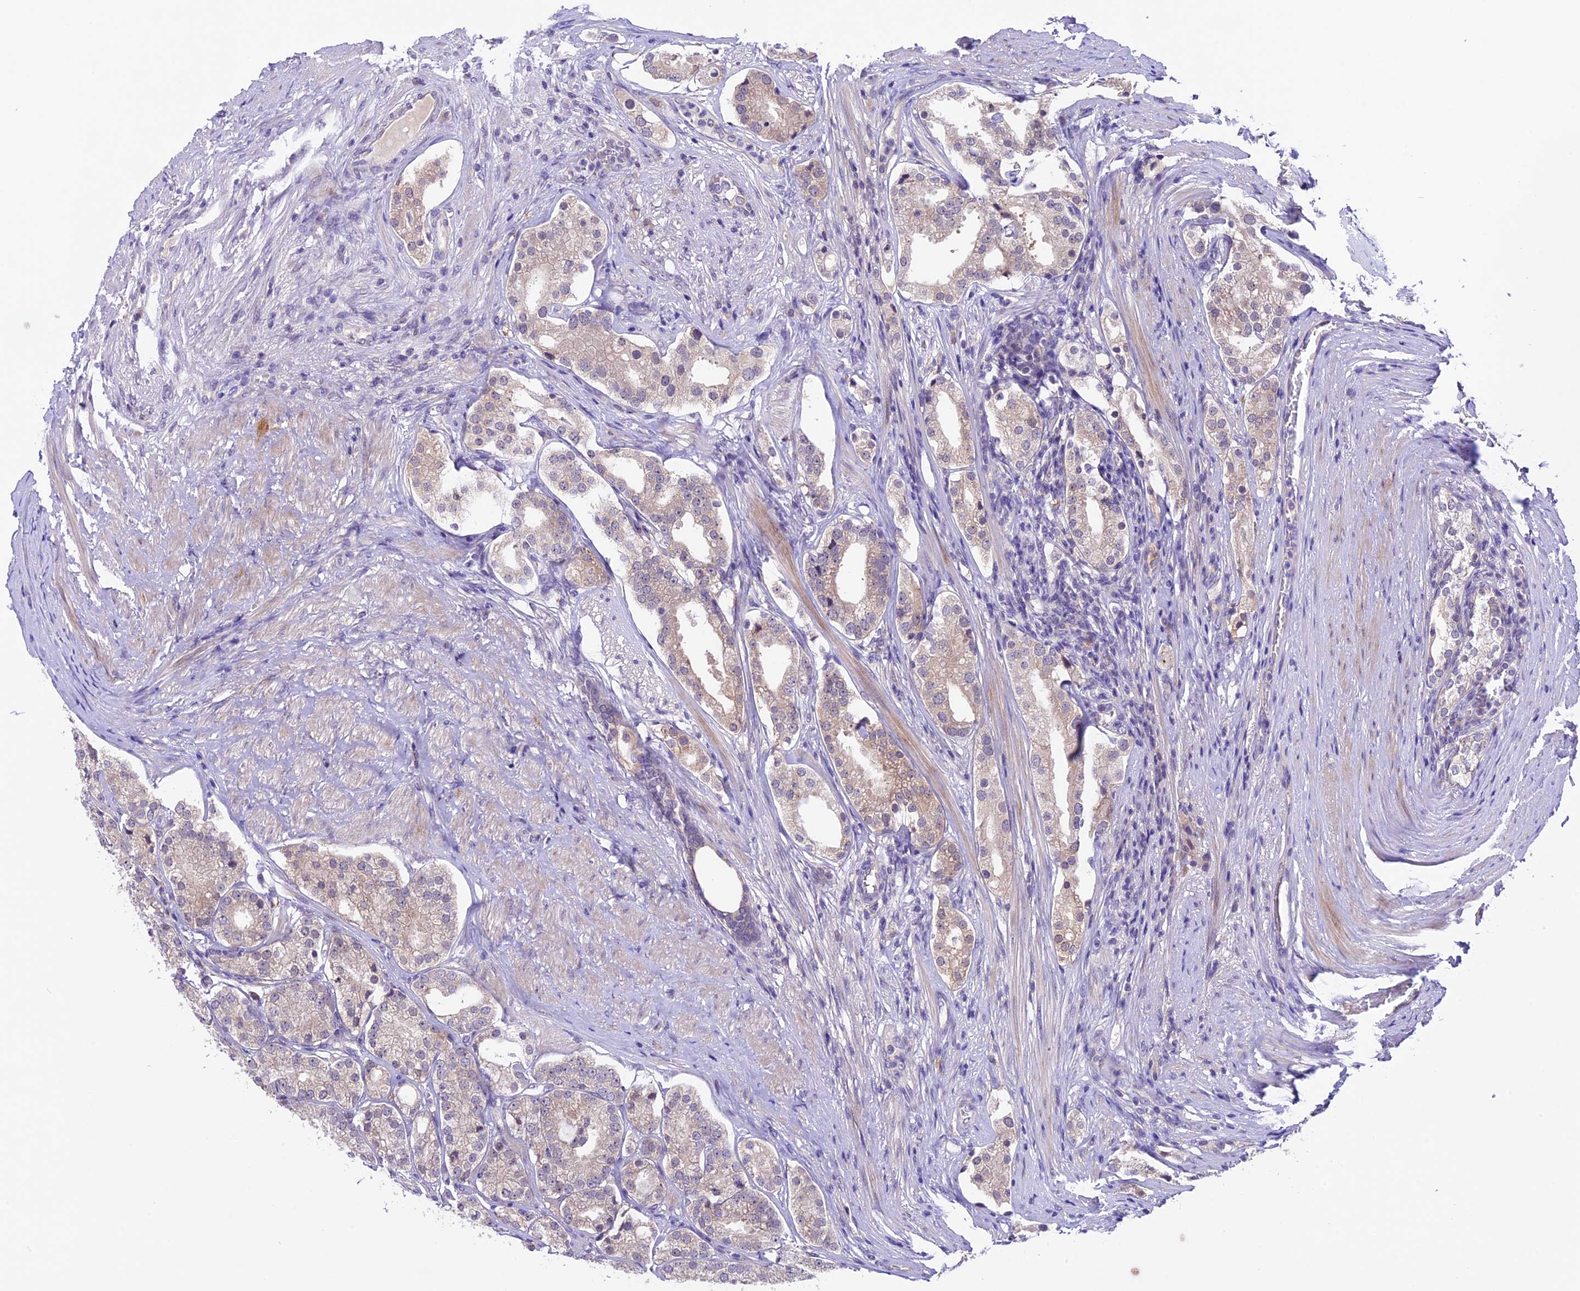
{"staining": {"intensity": "weak", "quantity": "25%-75%", "location": "cytoplasmic/membranous"}, "tissue": "prostate cancer", "cell_type": "Tumor cells", "image_type": "cancer", "snomed": [{"axis": "morphology", "description": "Adenocarcinoma, High grade"}, {"axis": "topography", "description": "Prostate"}], "caption": "DAB immunohistochemical staining of human prostate cancer reveals weak cytoplasmic/membranous protein positivity in approximately 25%-75% of tumor cells.", "gene": "XKR7", "patient": {"sex": "male", "age": 69}}